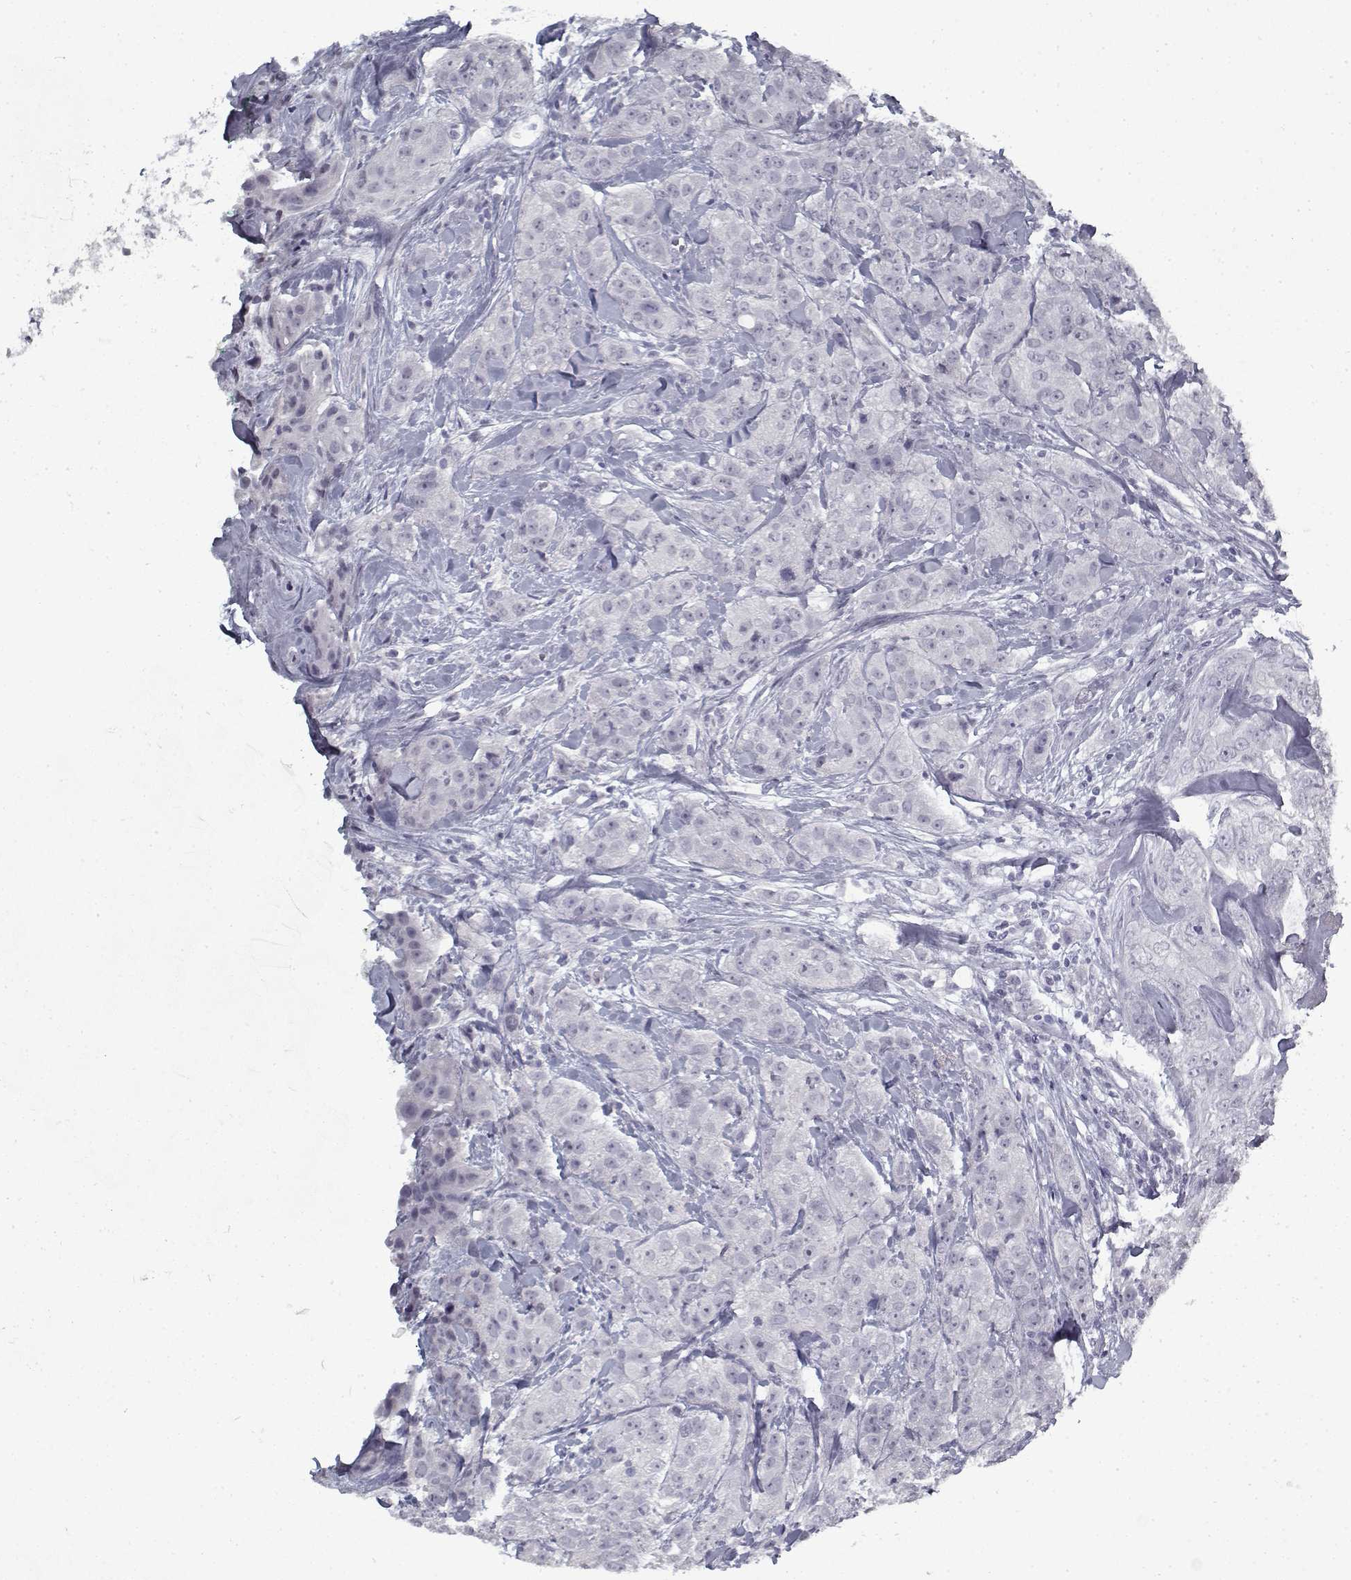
{"staining": {"intensity": "negative", "quantity": "none", "location": "none"}, "tissue": "breast cancer", "cell_type": "Tumor cells", "image_type": "cancer", "snomed": [{"axis": "morphology", "description": "Duct carcinoma"}, {"axis": "topography", "description": "Breast"}], "caption": "High power microscopy micrograph of an immunohistochemistry micrograph of breast cancer (intraductal carcinoma), revealing no significant staining in tumor cells. (DAB immunohistochemistry with hematoxylin counter stain).", "gene": "RNF32", "patient": {"sex": "female", "age": 43}}